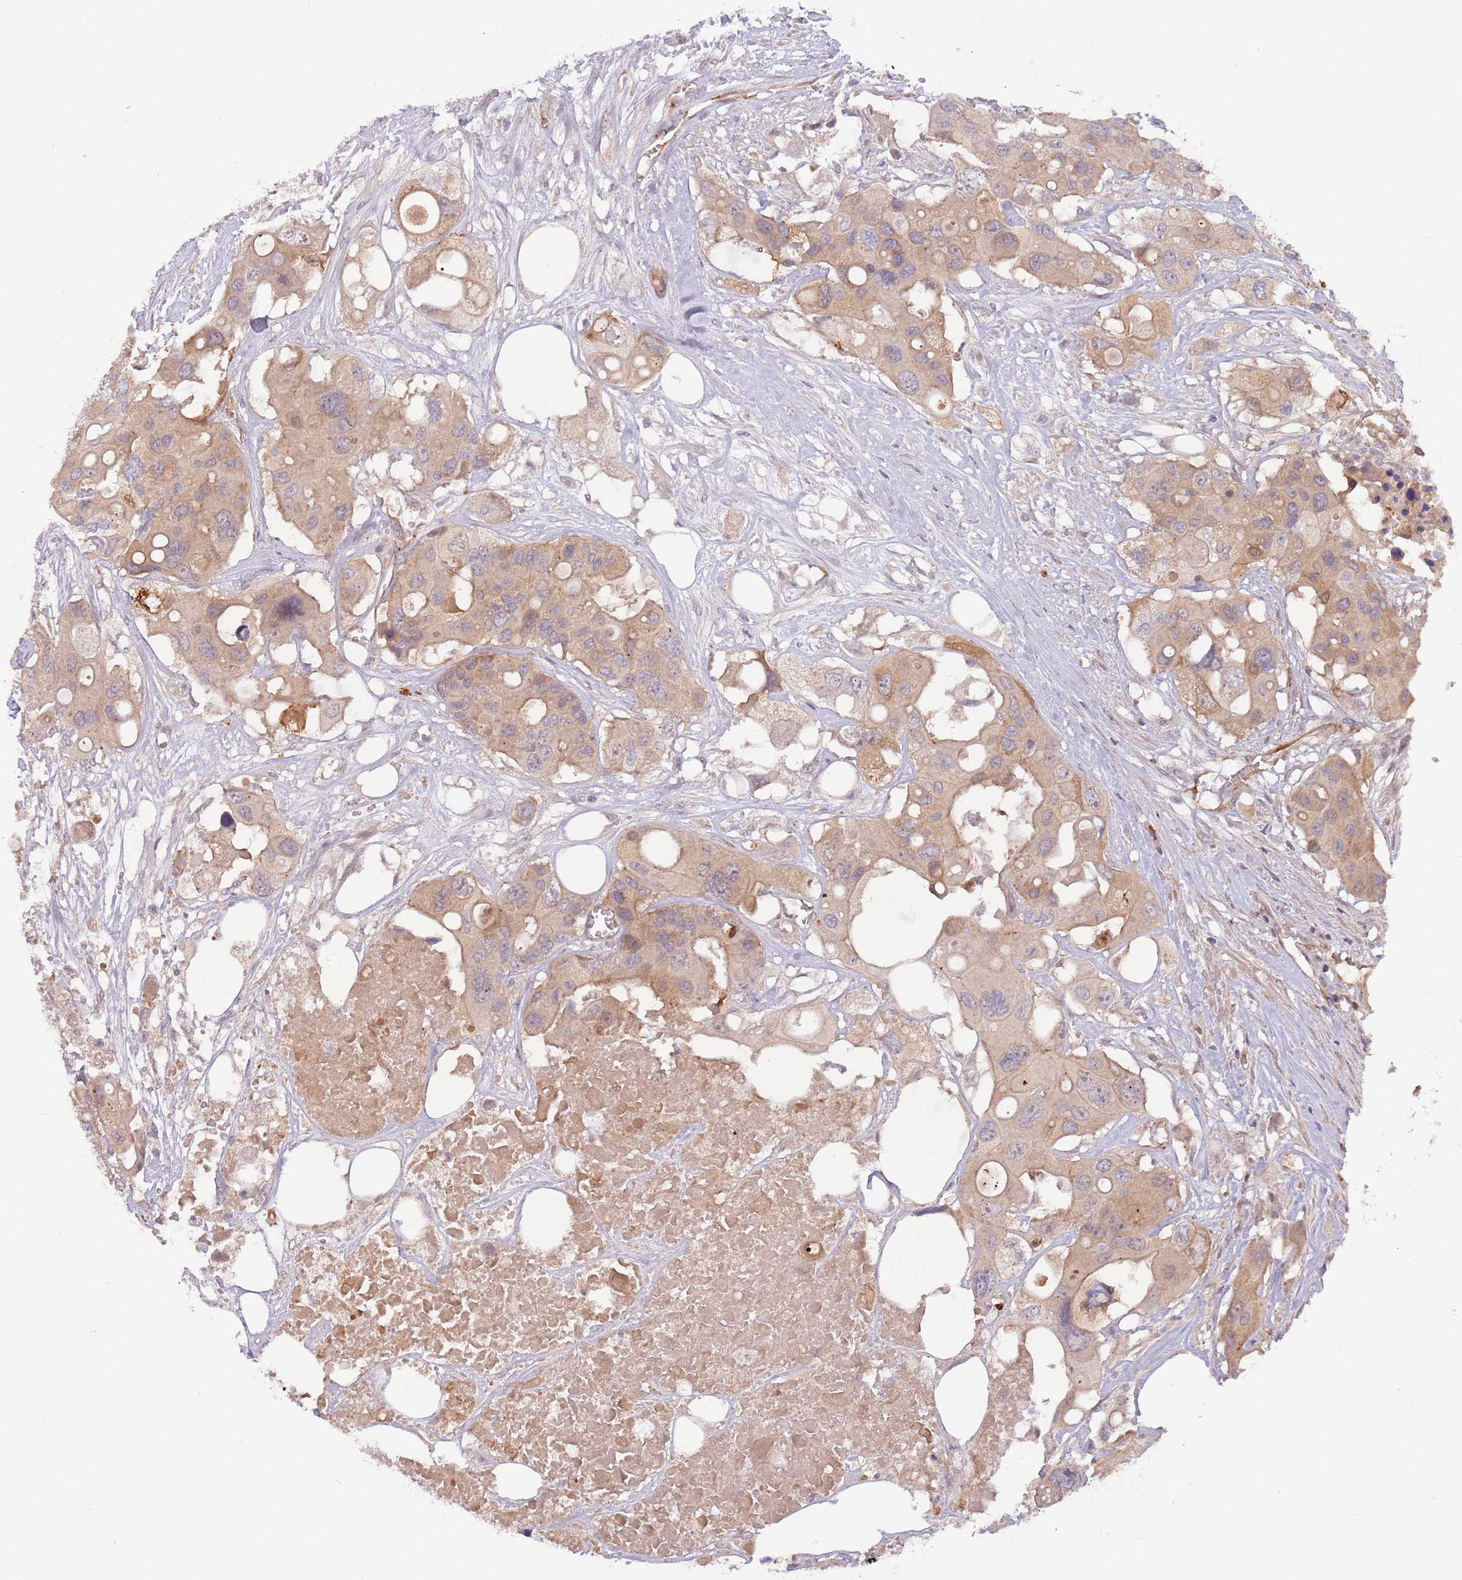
{"staining": {"intensity": "moderate", "quantity": ">75%", "location": "cytoplasmic/membranous"}, "tissue": "colorectal cancer", "cell_type": "Tumor cells", "image_type": "cancer", "snomed": [{"axis": "morphology", "description": "Adenocarcinoma, NOS"}, {"axis": "topography", "description": "Colon"}], "caption": "Colorectal adenocarcinoma was stained to show a protein in brown. There is medium levels of moderate cytoplasmic/membranous positivity in approximately >75% of tumor cells.", "gene": "SAV1", "patient": {"sex": "male", "age": 77}}